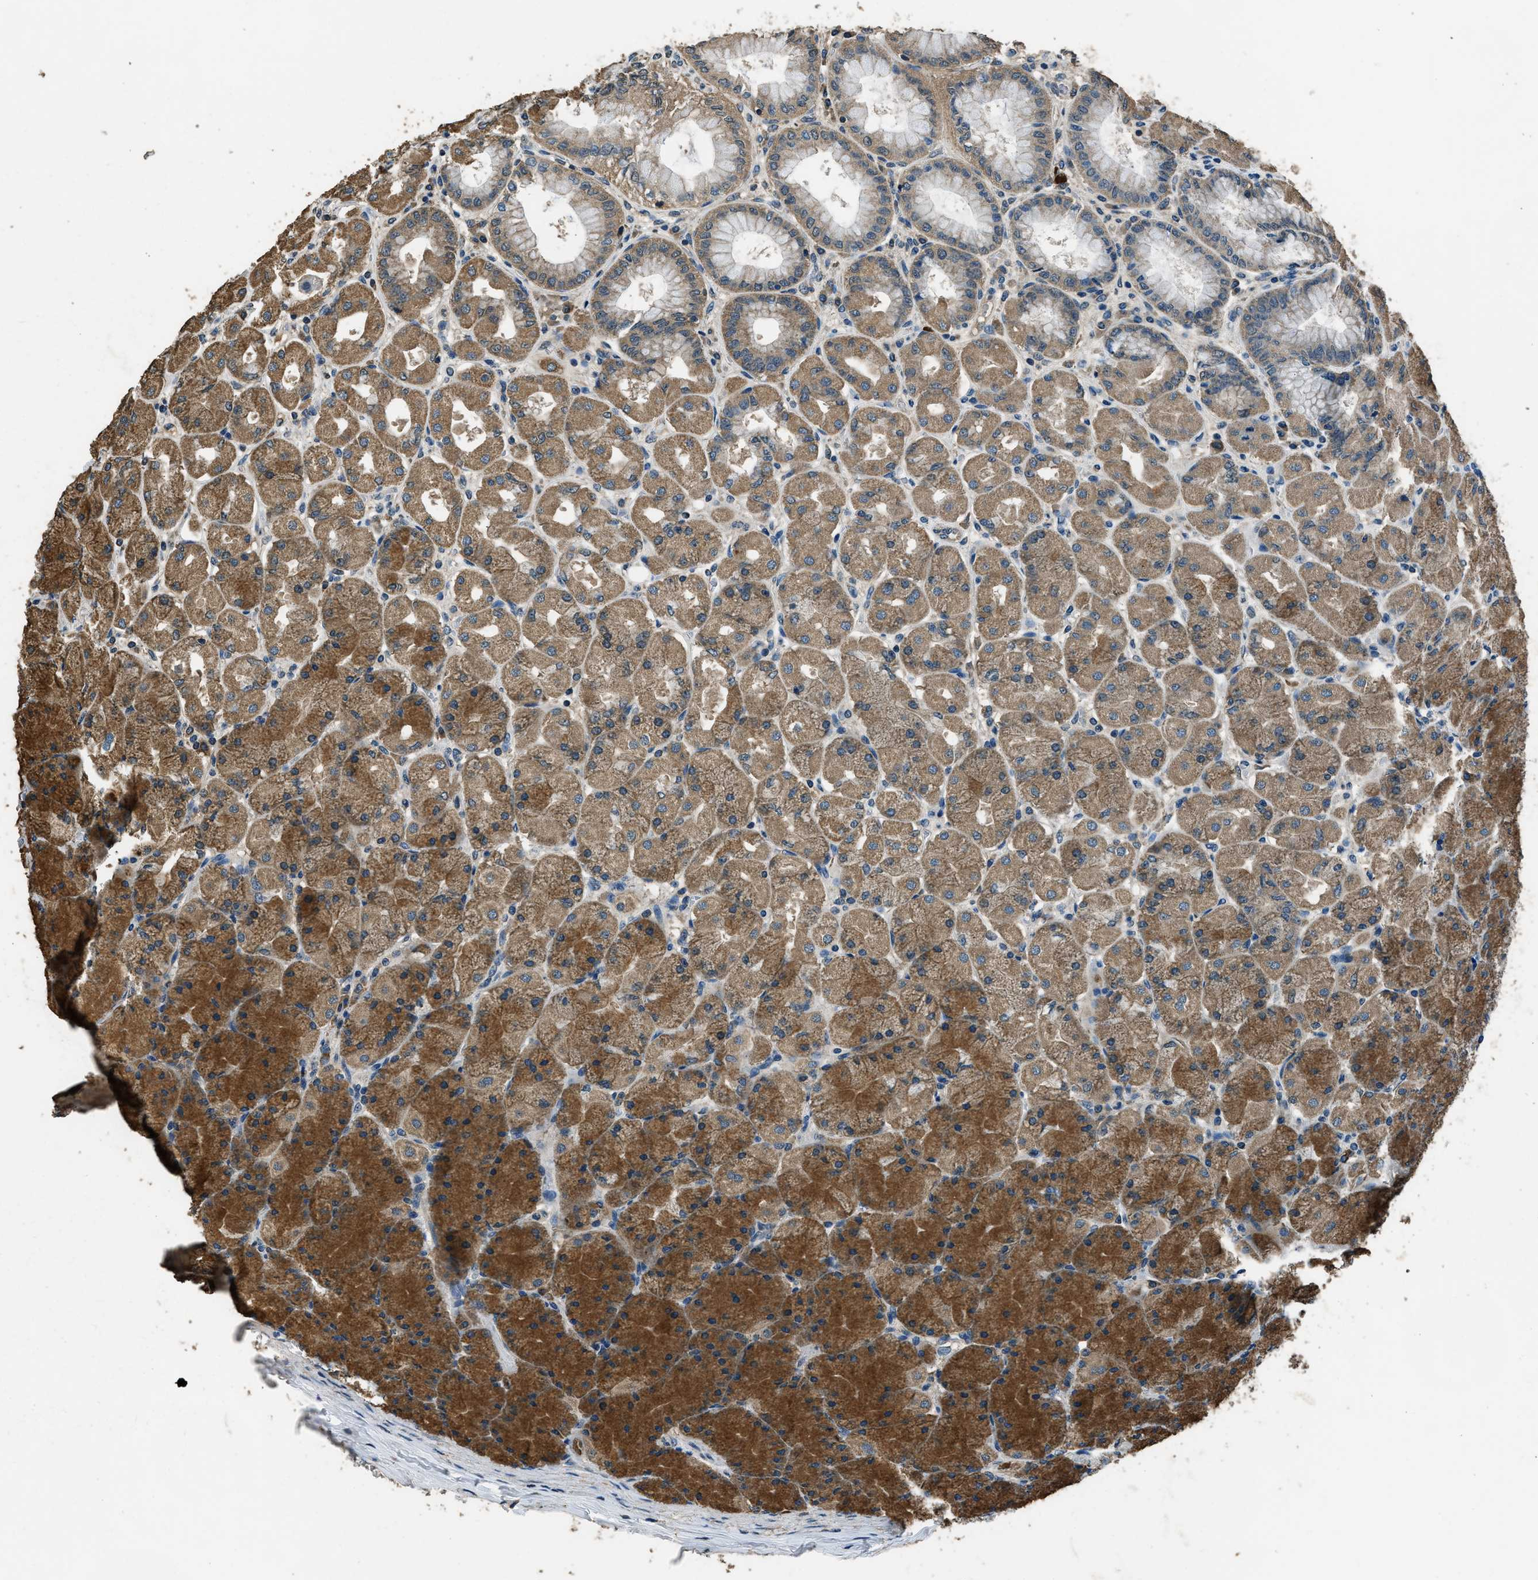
{"staining": {"intensity": "moderate", "quantity": ">75%", "location": "cytoplasmic/membranous"}, "tissue": "stomach", "cell_type": "Glandular cells", "image_type": "normal", "snomed": [{"axis": "morphology", "description": "Normal tissue, NOS"}, {"axis": "topography", "description": "Stomach, upper"}], "caption": "Moderate cytoplasmic/membranous protein staining is seen in about >75% of glandular cells in stomach.", "gene": "SALL3", "patient": {"sex": "female", "age": 56}}